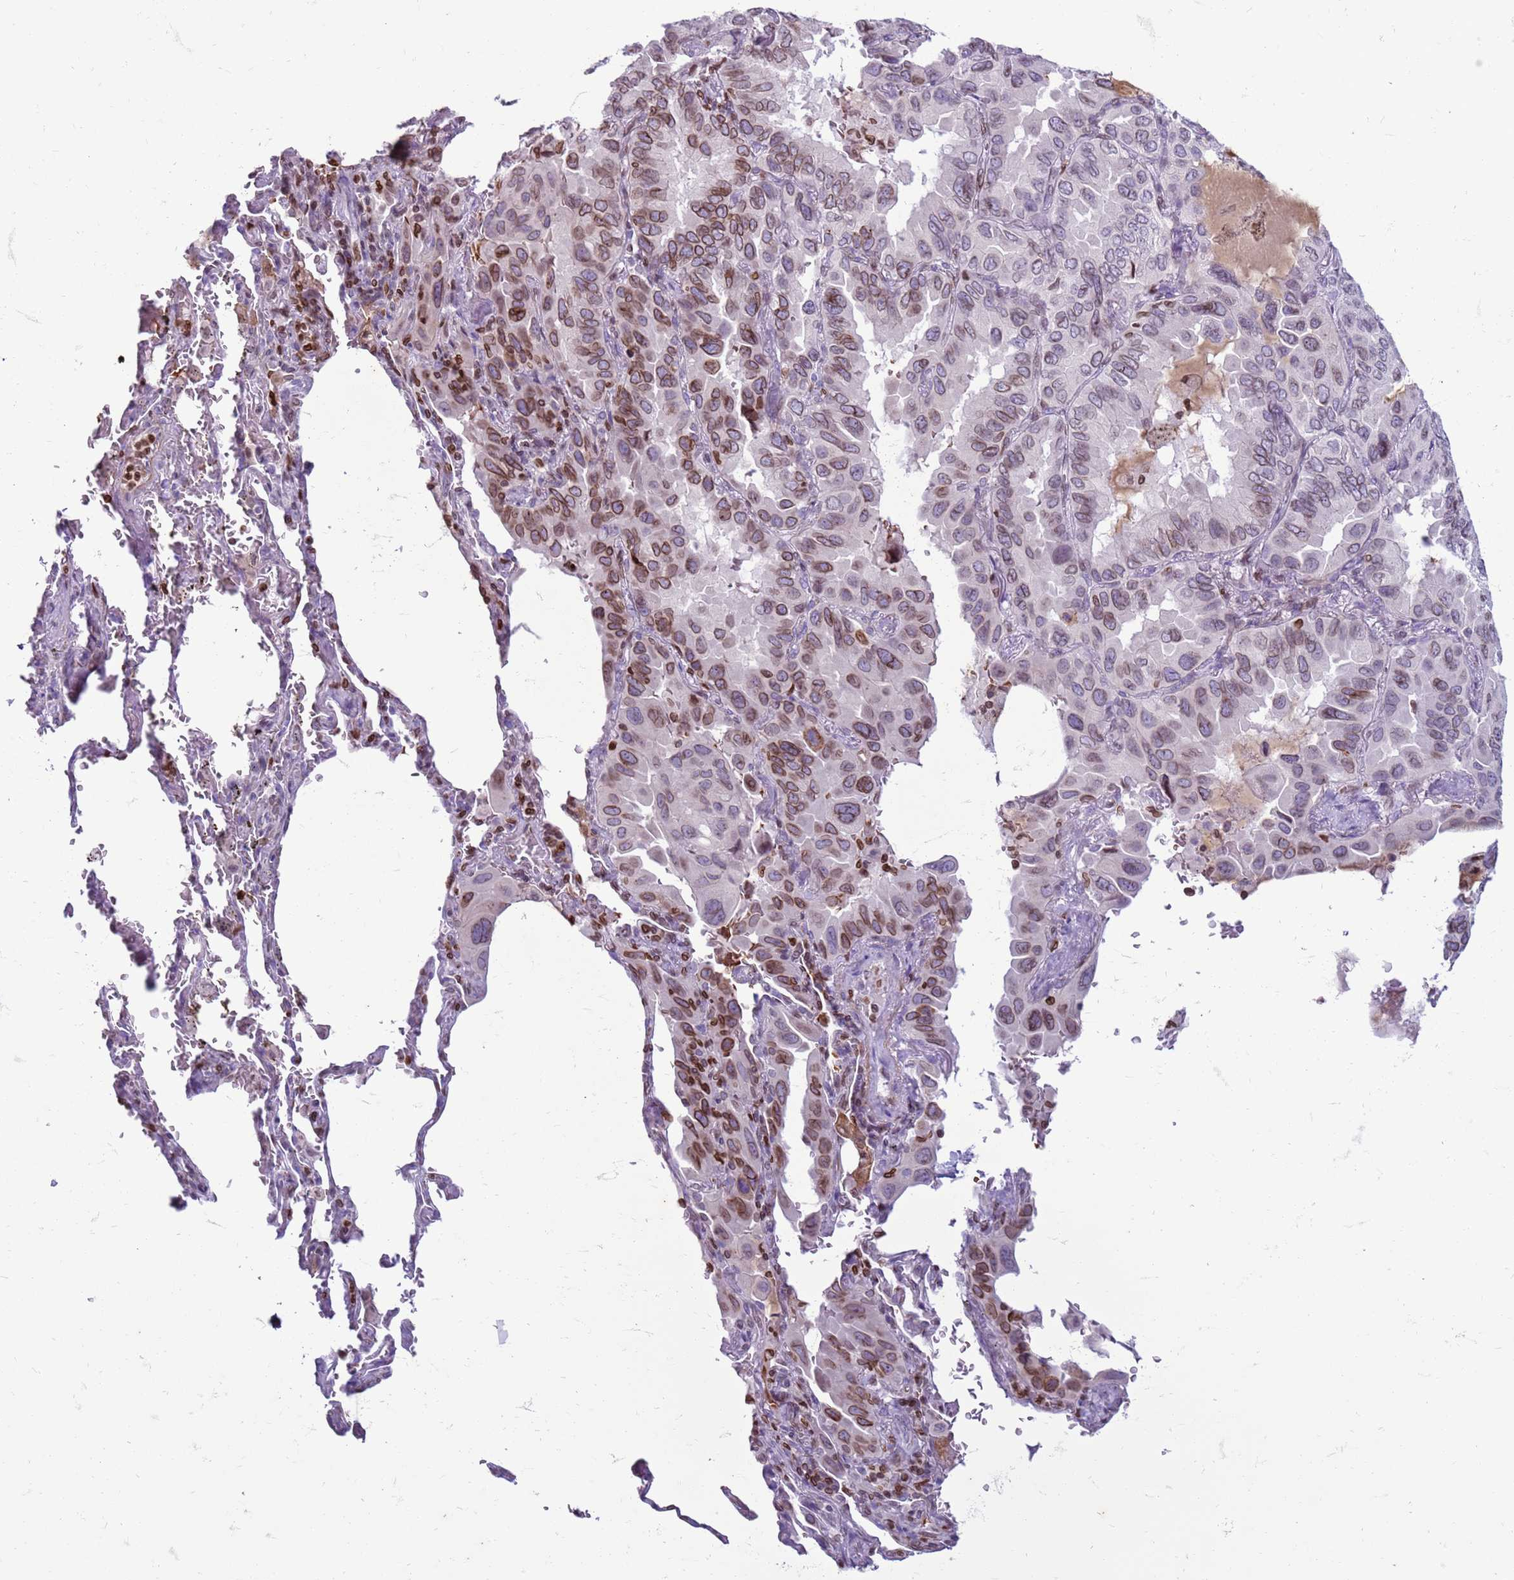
{"staining": {"intensity": "moderate", "quantity": "25%-75%", "location": "cytoplasmic/membranous,nuclear"}, "tissue": "lung cancer", "cell_type": "Tumor cells", "image_type": "cancer", "snomed": [{"axis": "morphology", "description": "Adenocarcinoma, NOS"}, {"axis": "topography", "description": "Lung"}], "caption": "Lung adenocarcinoma stained with a brown dye exhibits moderate cytoplasmic/membranous and nuclear positive staining in approximately 25%-75% of tumor cells.", "gene": "METTL25B", "patient": {"sex": "male", "age": 64}}